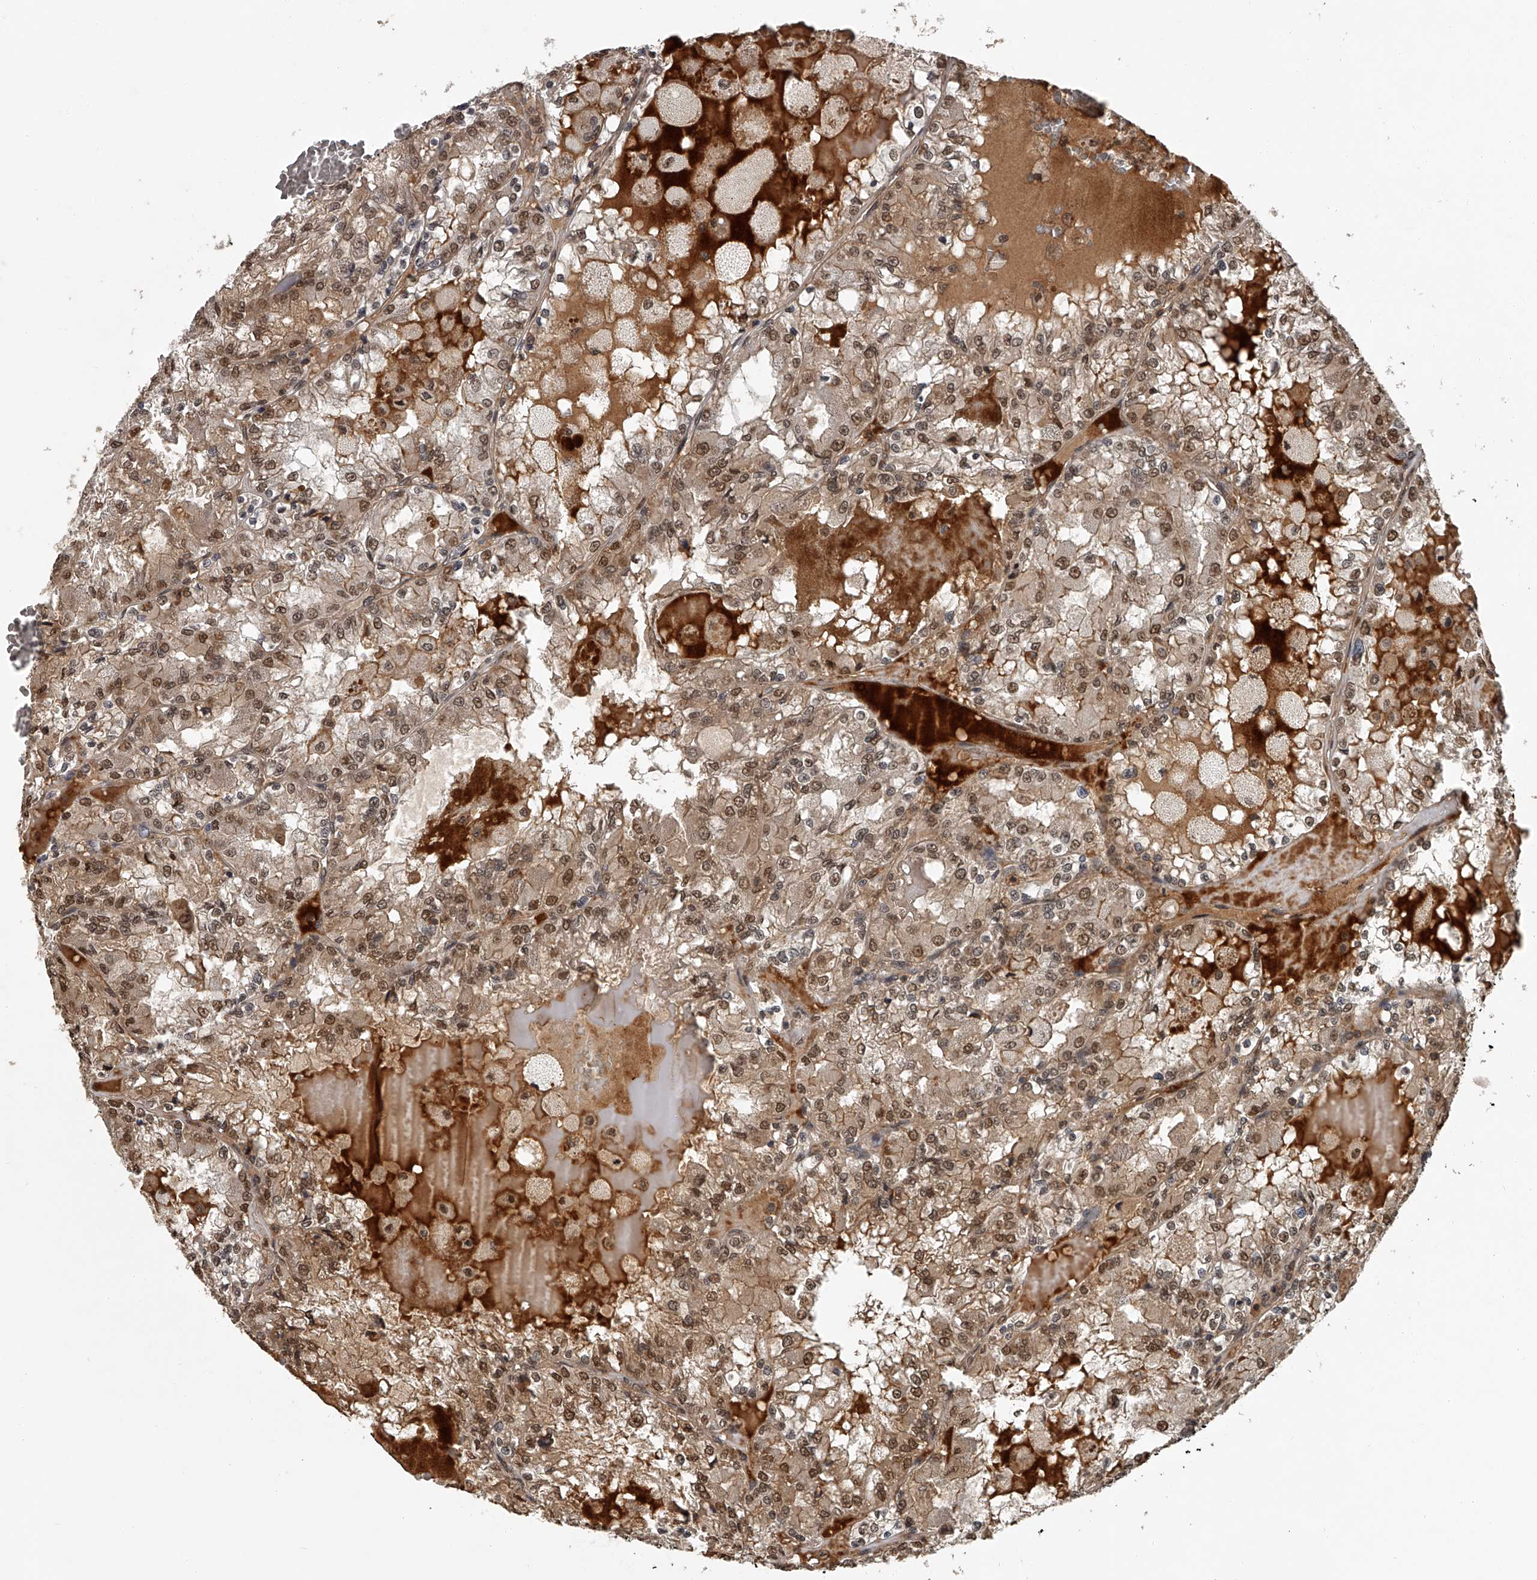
{"staining": {"intensity": "moderate", "quantity": ">75%", "location": "cytoplasmic/membranous,nuclear"}, "tissue": "renal cancer", "cell_type": "Tumor cells", "image_type": "cancer", "snomed": [{"axis": "morphology", "description": "Adenocarcinoma, NOS"}, {"axis": "topography", "description": "Kidney"}], "caption": "A medium amount of moderate cytoplasmic/membranous and nuclear expression is identified in about >75% of tumor cells in renal cancer (adenocarcinoma) tissue. (Brightfield microscopy of DAB IHC at high magnification).", "gene": "PLEKHG1", "patient": {"sex": "female", "age": 56}}